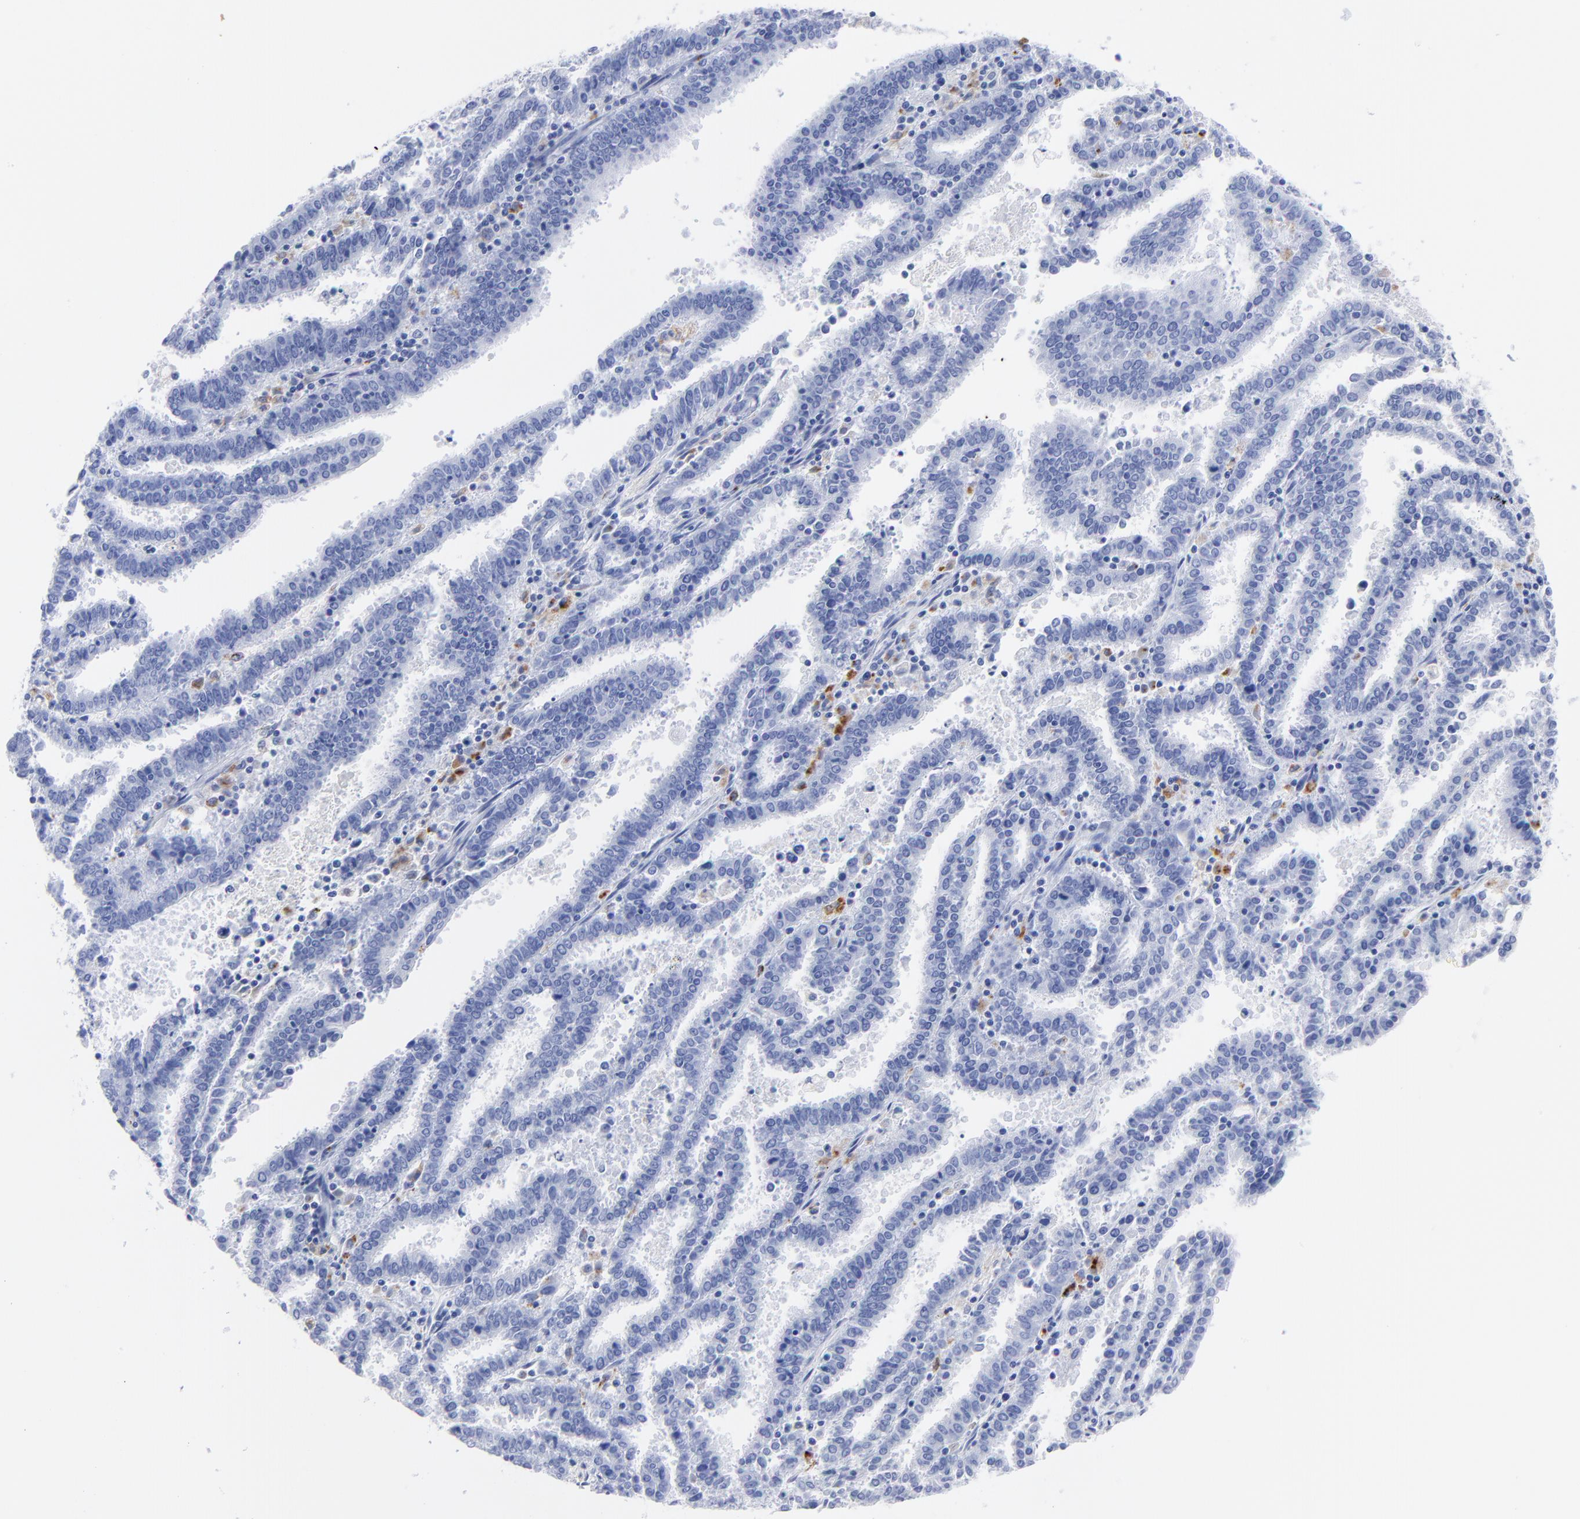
{"staining": {"intensity": "negative", "quantity": "none", "location": "none"}, "tissue": "endometrial cancer", "cell_type": "Tumor cells", "image_type": "cancer", "snomed": [{"axis": "morphology", "description": "Adenocarcinoma, NOS"}, {"axis": "topography", "description": "Uterus"}], "caption": "Micrograph shows no significant protein staining in tumor cells of endometrial cancer.", "gene": "CPVL", "patient": {"sex": "female", "age": 83}}